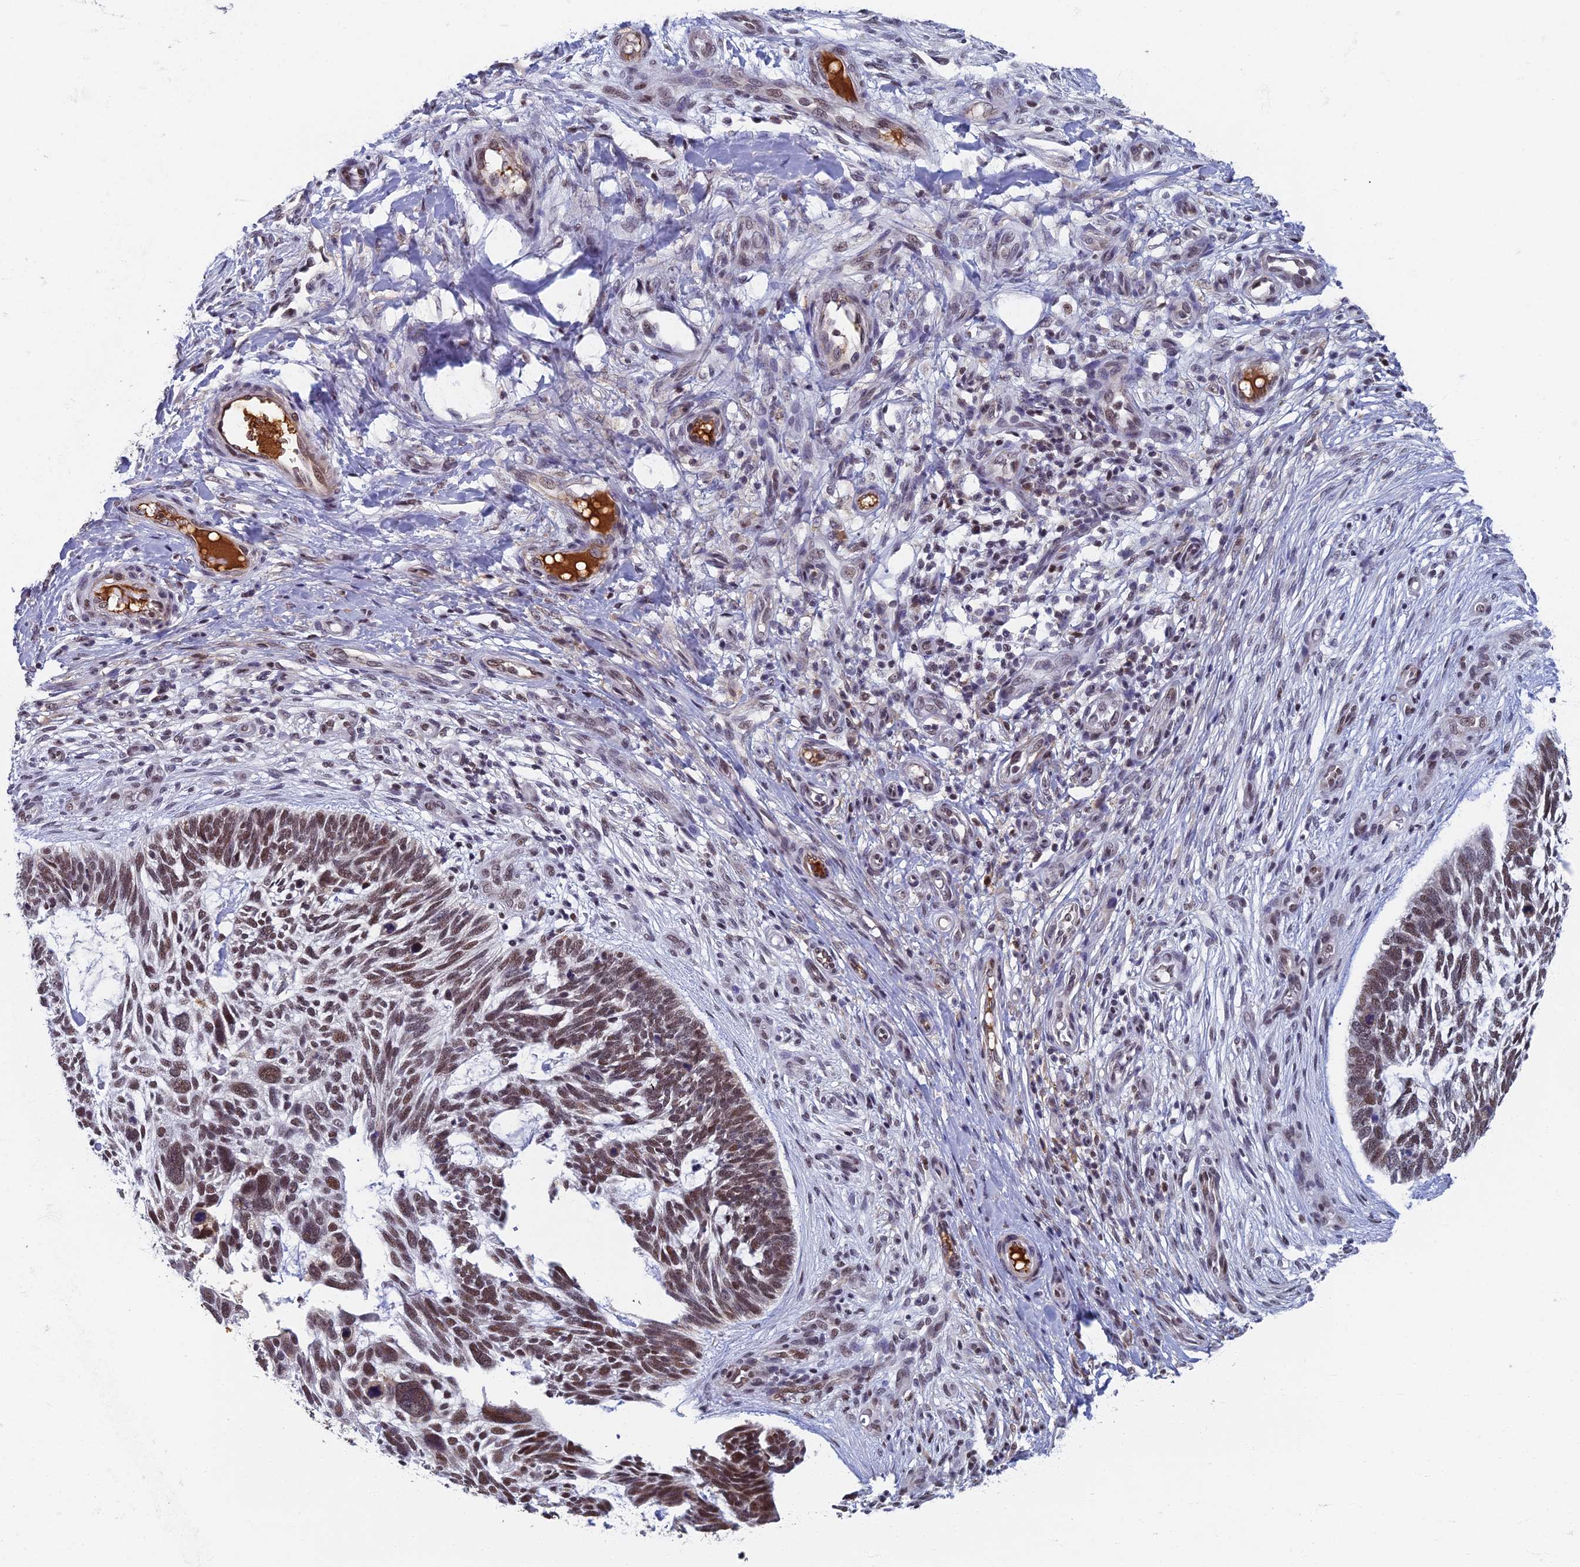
{"staining": {"intensity": "moderate", "quantity": ">75%", "location": "nuclear"}, "tissue": "skin cancer", "cell_type": "Tumor cells", "image_type": "cancer", "snomed": [{"axis": "morphology", "description": "Basal cell carcinoma"}, {"axis": "topography", "description": "Skin"}], "caption": "Protein staining displays moderate nuclear staining in about >75% of tumor cells in skin basal cell carcinoma.", "gene": "TAF13", "patient": {"sex": "male", "age": 88}}